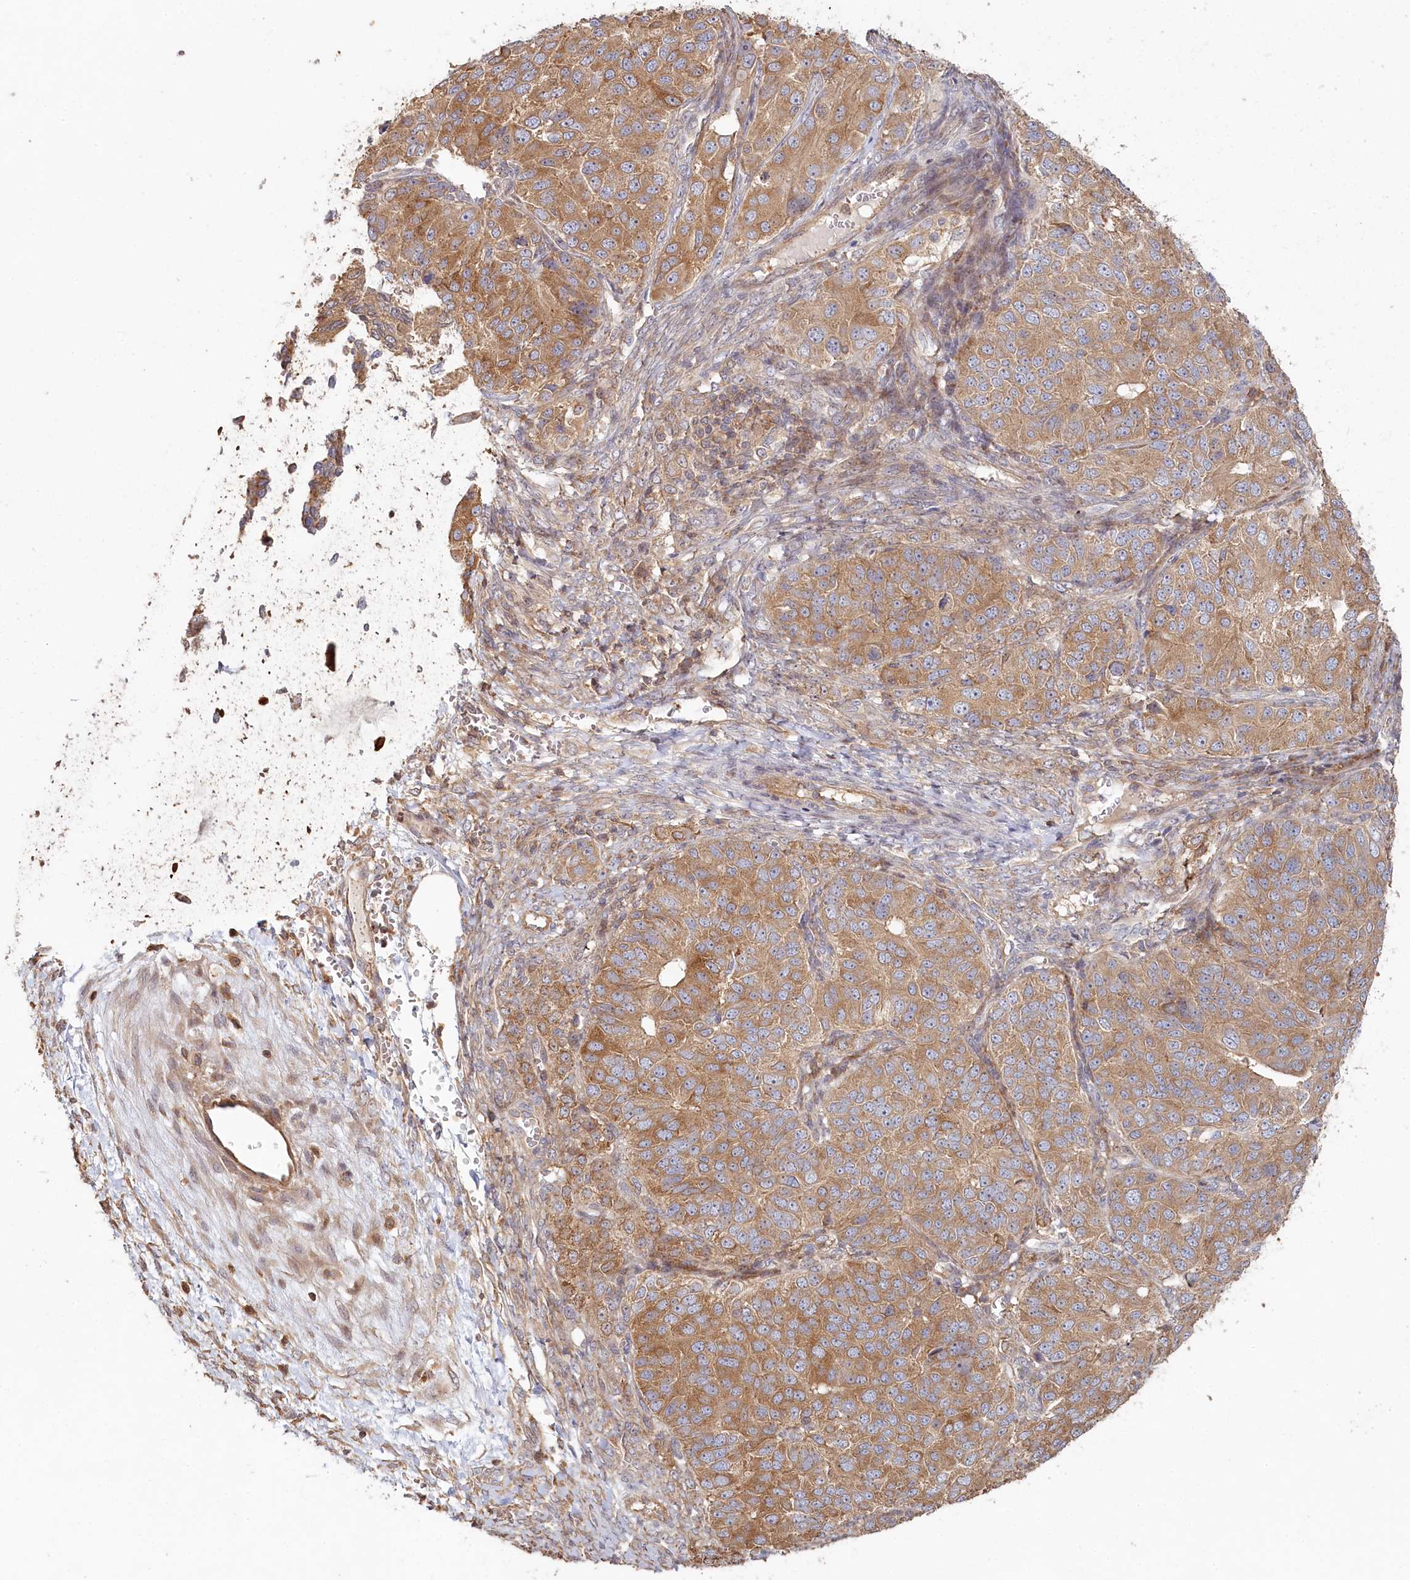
{"staining": {"intensity": "moderate", "quantity": ">75%", "location": "cytoplasmic/membranous"}, "tissue": "ovarian cancer", "cell_type": "Tumor cells", "image_type": "cancer", "snomed": [{"axis": "morphology", "description": "Carcinoma, endometroid"}, {"axis": "topography", "description": "Ovary"}], "caption": "Protein expression by immunohistochemistry demonstrates moderate cytoplasmic/membranous staining in about >75% of tumor cells in ovarian cancer.", "gene": "HAL", "patient": {"sex": "female", "age": 51}}